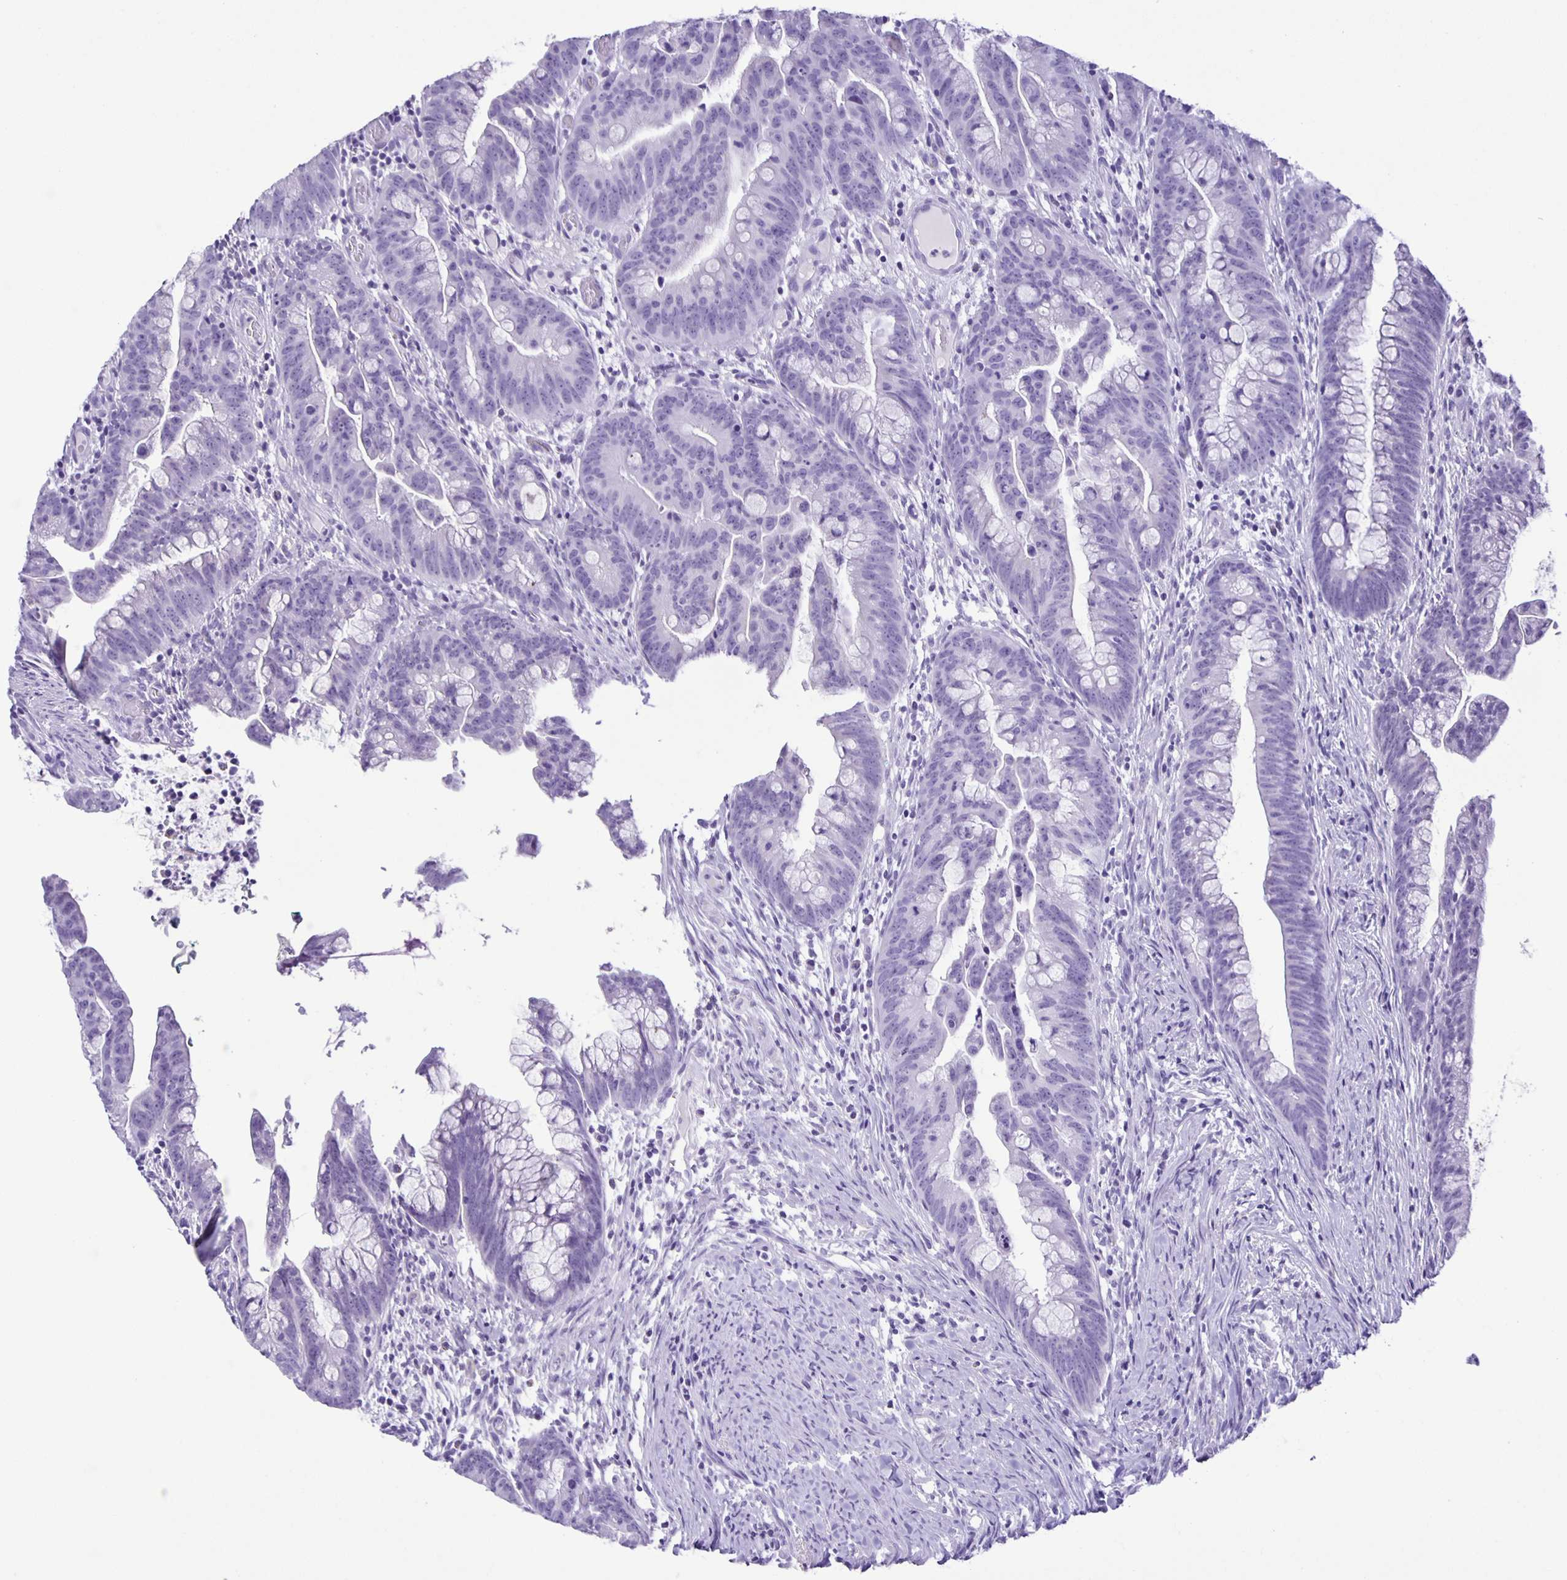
{"staining": {"intensity": "negative", "quantity": "none", "location": "none"}, "tissue": "colorectal cancer", "cell_type": "Tumor cells", "image_type": "cancer", "snomed": [{"axis": "morphology", "description": "Adenocarcinoma, NOS"}, {"axis": "topography", "description": "Colon"}], "caption": "Tumor cells show no significant positivity in adenocarcinoma (colorectal). The staining is performed using DAB brown chromogen with nuclei counter-stained in using hematoxylin.", "gene": "EZHIP", "patient": {"sex": "male", "age": 62}}